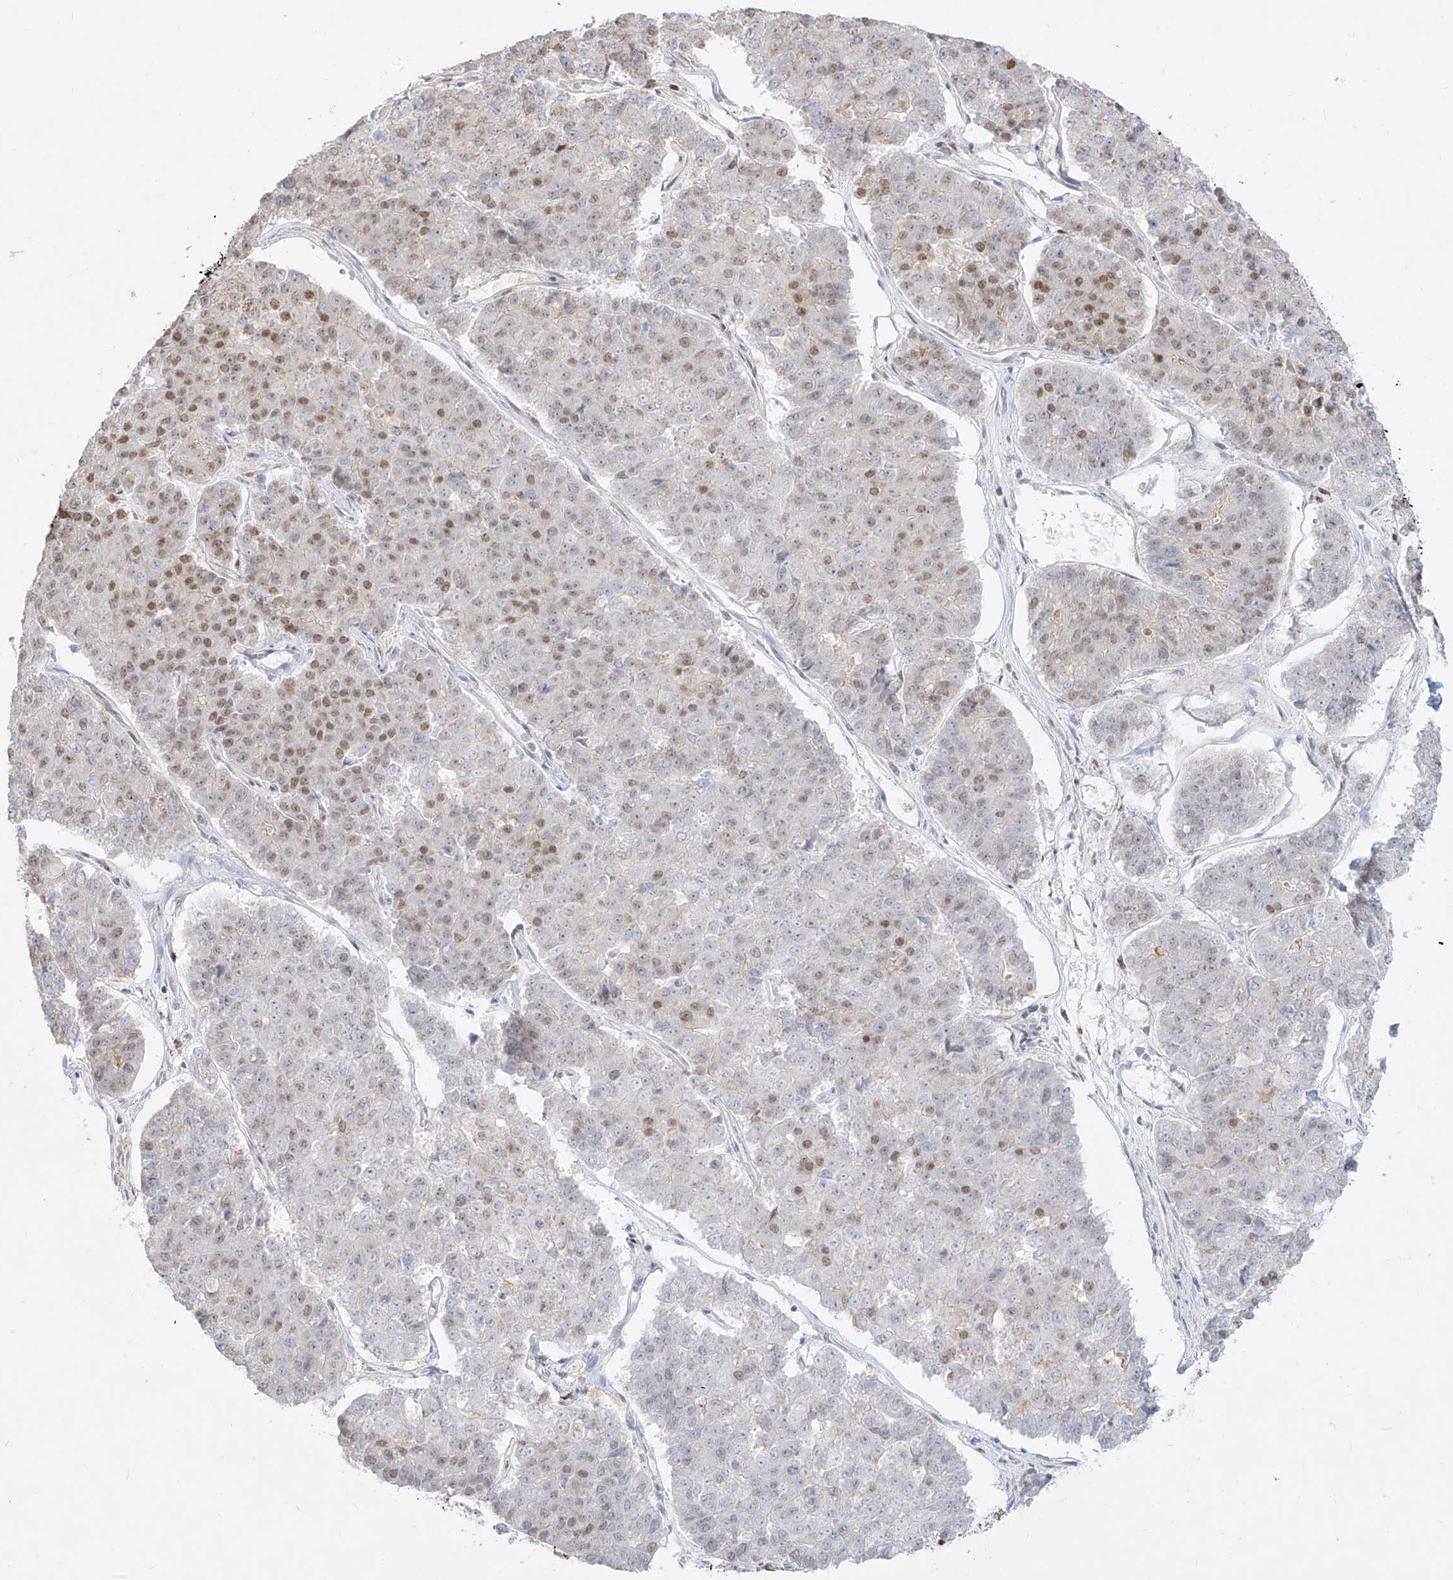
{"staining": {"intensity": "moderate", "quantity": "25%-75%", "location": "nuclear"}, "tissue": "pancreatic cancer", "cell_type": "Tumor cells", "image_type": "cancer", "snomed": [{"axis": "morphology", "description": "Adenocarcinoma, NOS"}, {"axis": "topography", "description": "Pancreas"}], "caption": "Pancreatic adenocarcinoma tissue exhibits moderate nuclear expression in approximately 25%-75% of tumor cells Nuclei are stained in blue.", "gene": "NHSL1", "patient": {"sex": "male", "age": 50}}